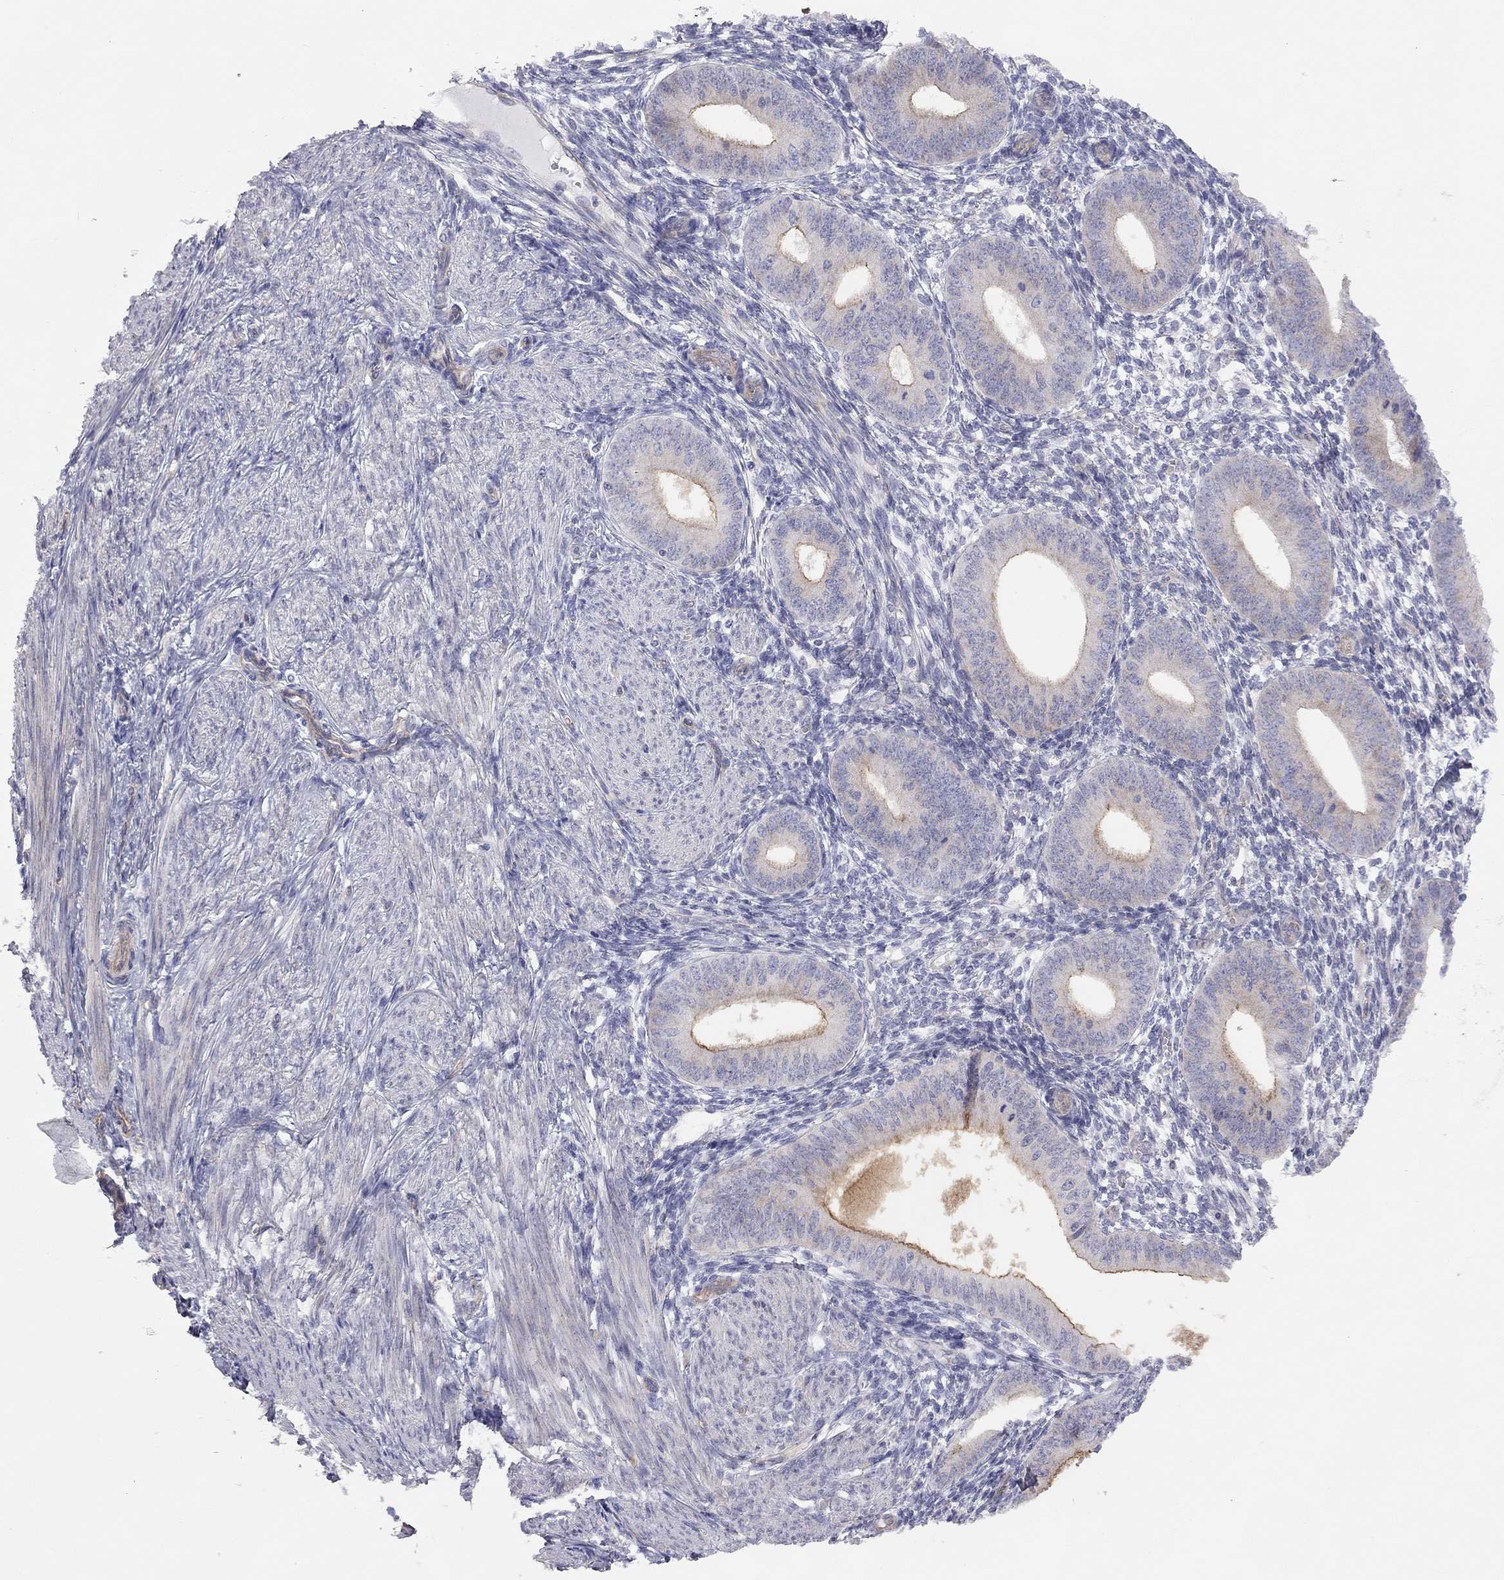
{"staining": {"intensity": "negative", "quantity": "none", "location": "none"}, "tissue": "endometrium", "cell_type": "Cells in endometrial stroma", "image_type": "normal", "snomed": [{"axis": "morphology", "description": "Normal tissue, NOS"}, {"axis": "topography", "description": "Endometrium"}], "caption": "The photomicrograph reveals no significant staining in cells in endometrial stroma of endometrium.", "gene": "GPRC5B", "patient": {"sex": "female", "age": 39}}